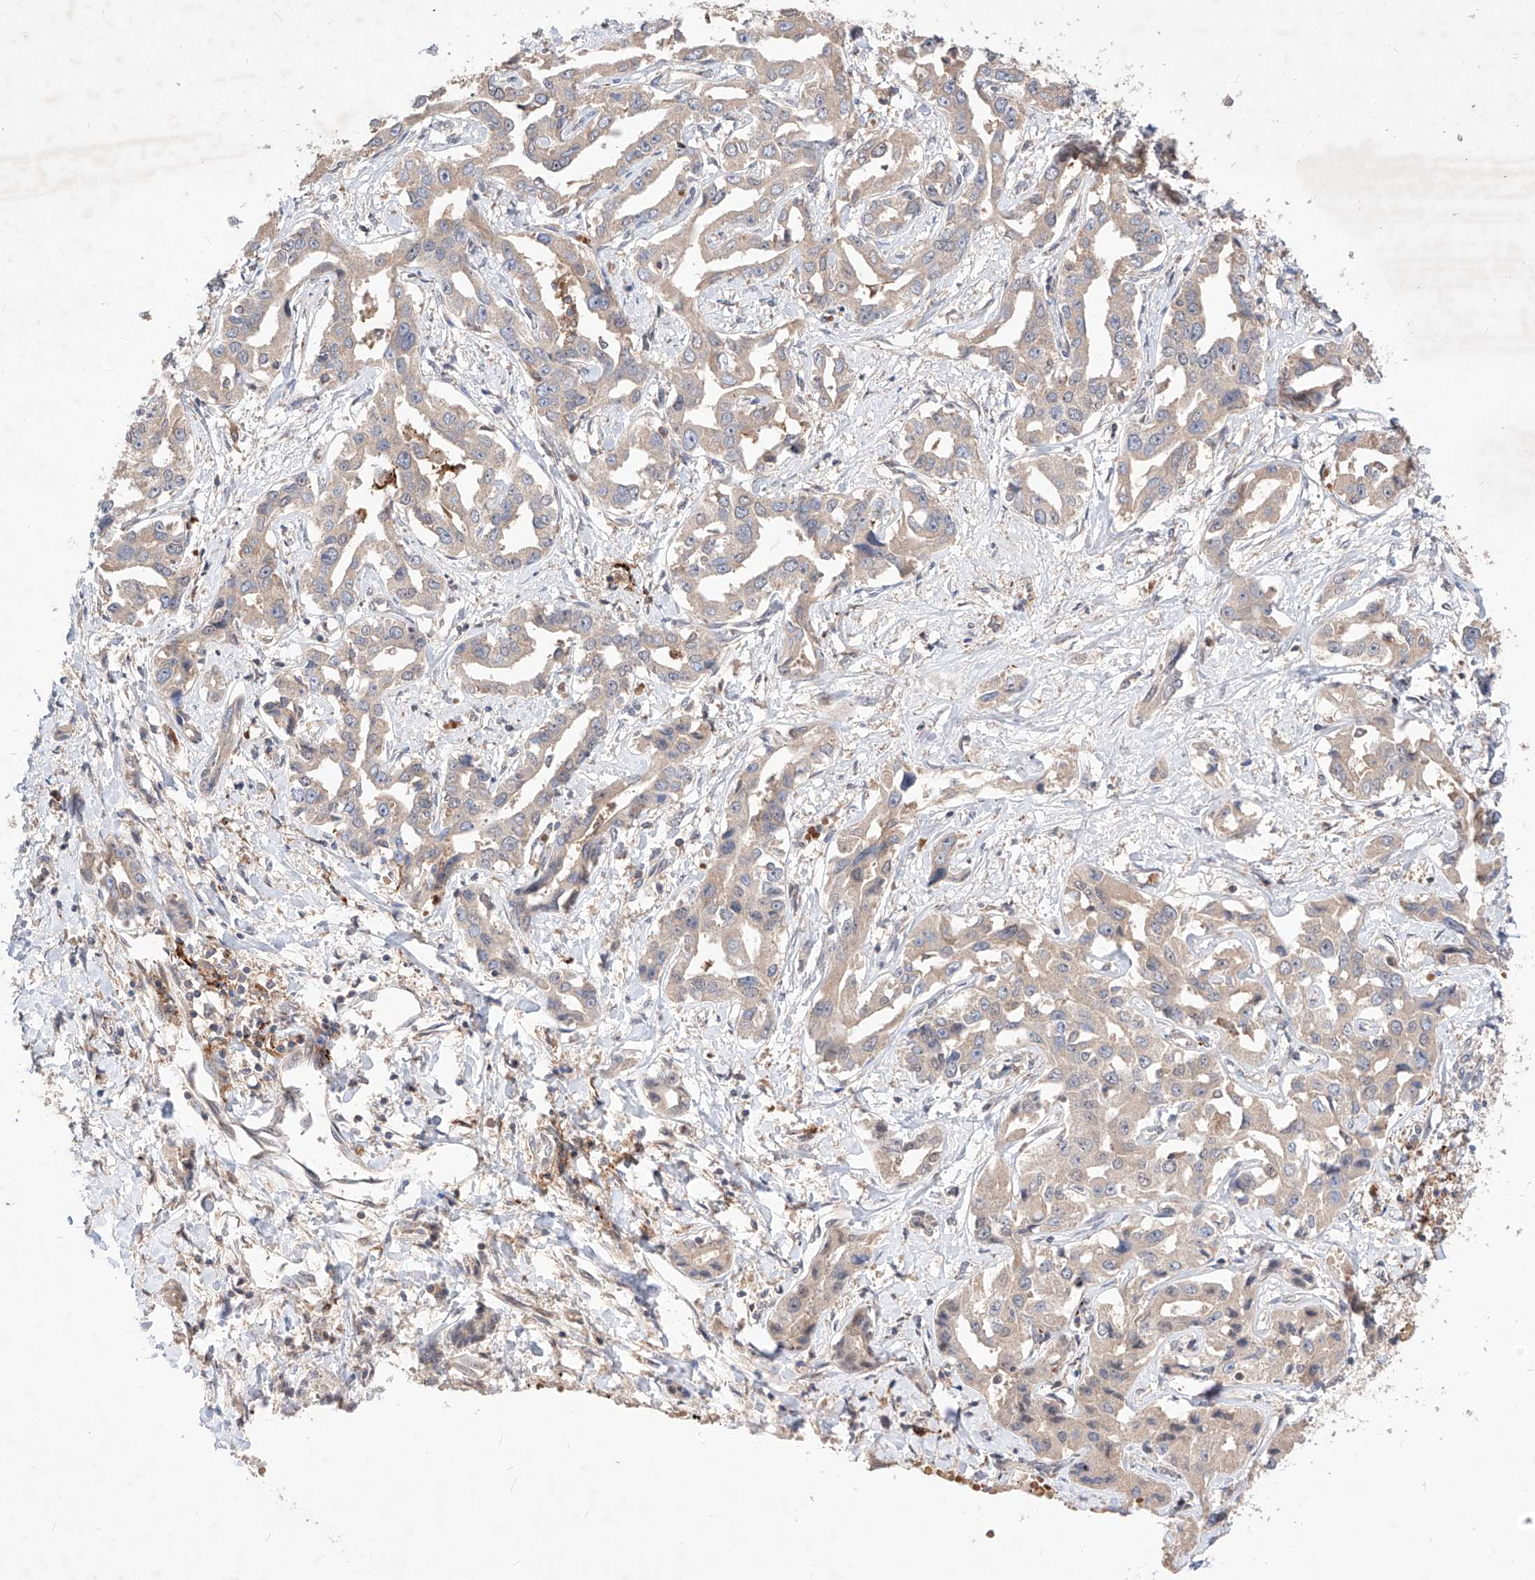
{"staining": {"intensity": "negative", "quantity": "none", "location": "none"}, "tissue": "liver cancer", "cell_type": "Tumor cells", "image_type": "cancer", "snomed": [{"axis": "morphology", "description": "Cholangiocarcinoma"}, {"axis": "topography", "description": "Liver"}], "caption": "Immunohistochemical staining of liver cancer reveals no significant positivity in tumor cells.", "gene": "TSNAX", "patient": {"sex": "male", "age": 59}}